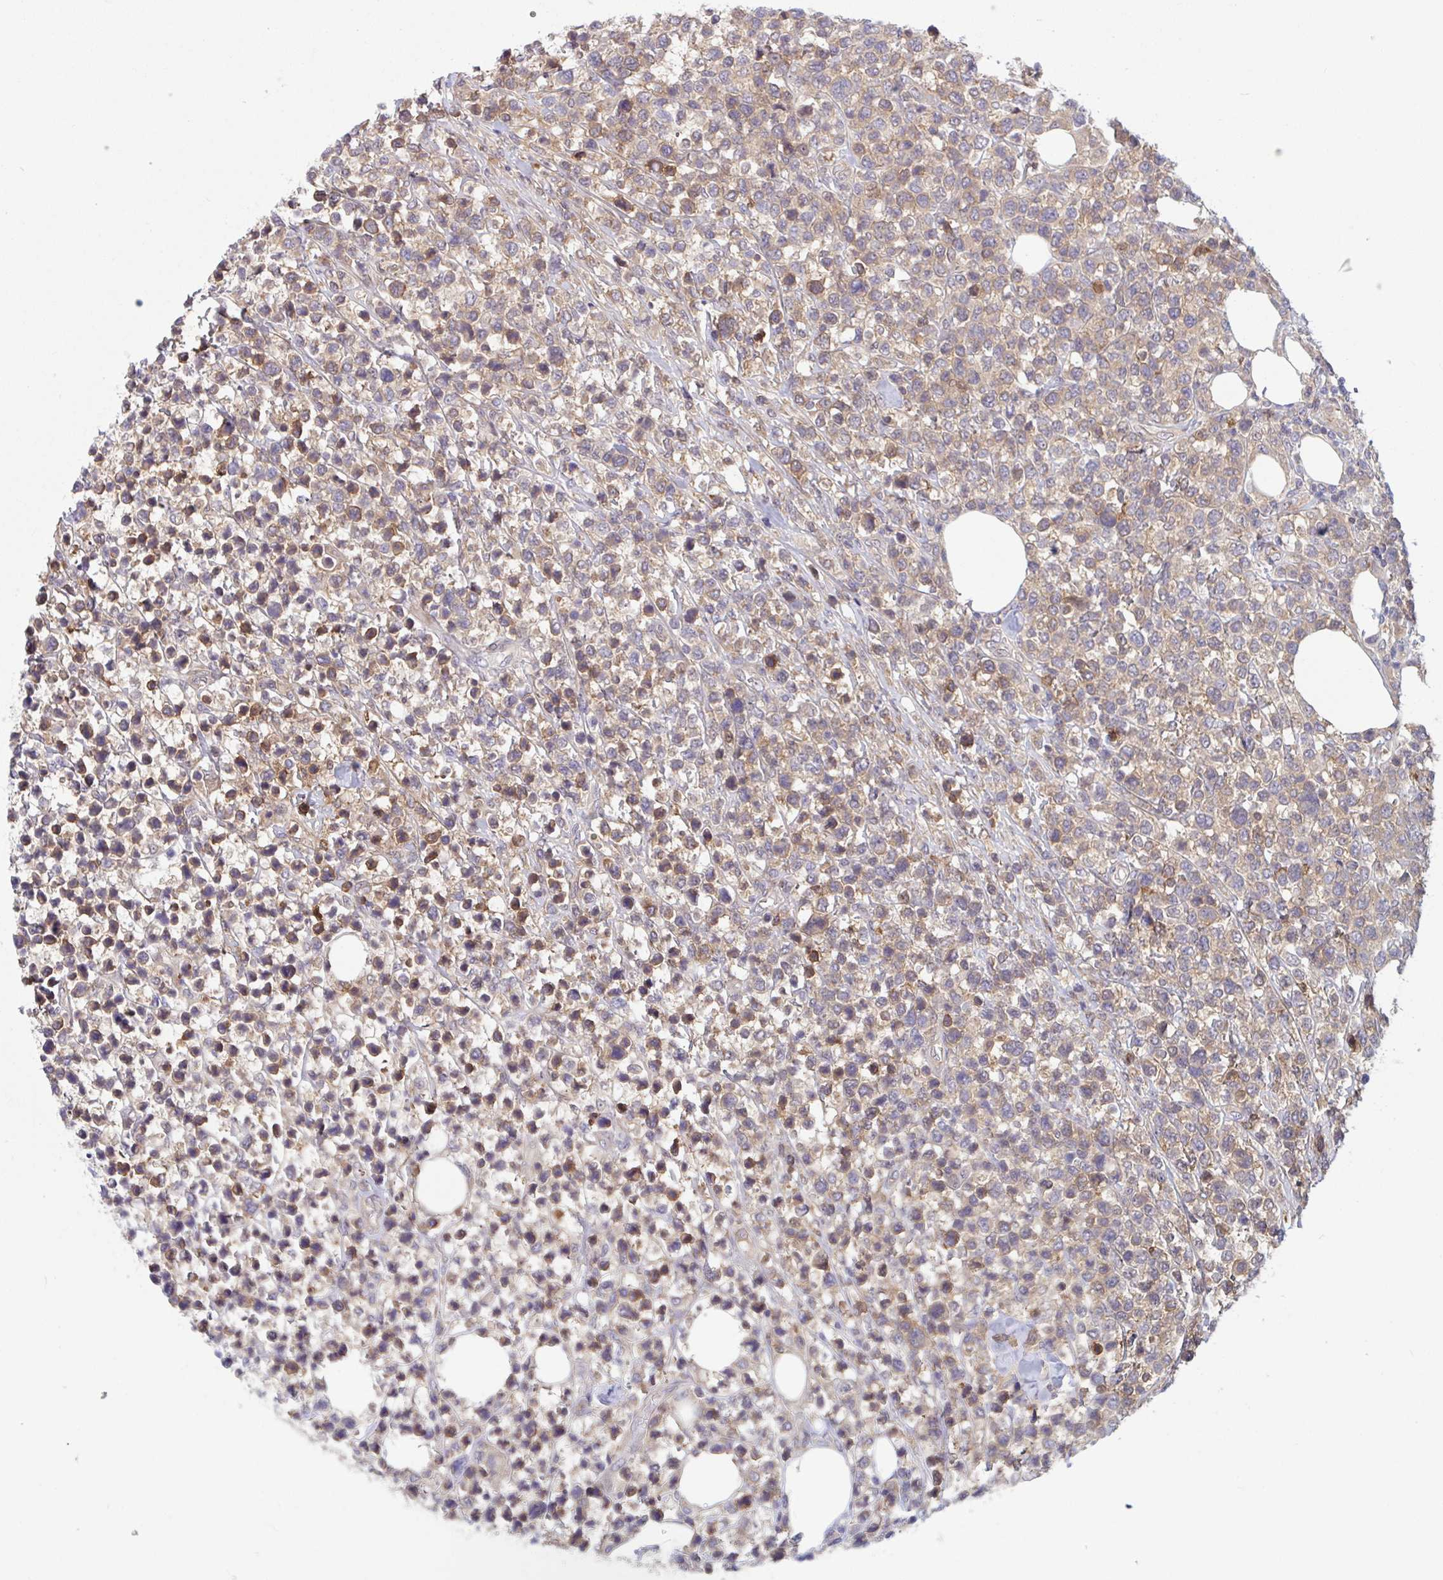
{"staining": {"intensity": "moderate", "quantity": ">75%", "location": "cytoplasmic/membranous"}, "tissue": "lymphoma", "cell_type": "Tumor cells", "image_type": "cancer", "snomed": [{"axis": "morphology", "description": "Malignant lymphoma, non-Hodgkin's type, High grade"}, {"axis": "topography", "description": "Soft tissue"}], "caption": "Approximately >75% of tumor cells in human lymphoma show moderate cytoplasmic/membranous protein staining as visualized by brown immunohistochemical staining.", "gene": "LMNTD2", "patient": {"sex": "female", "age": 56}}